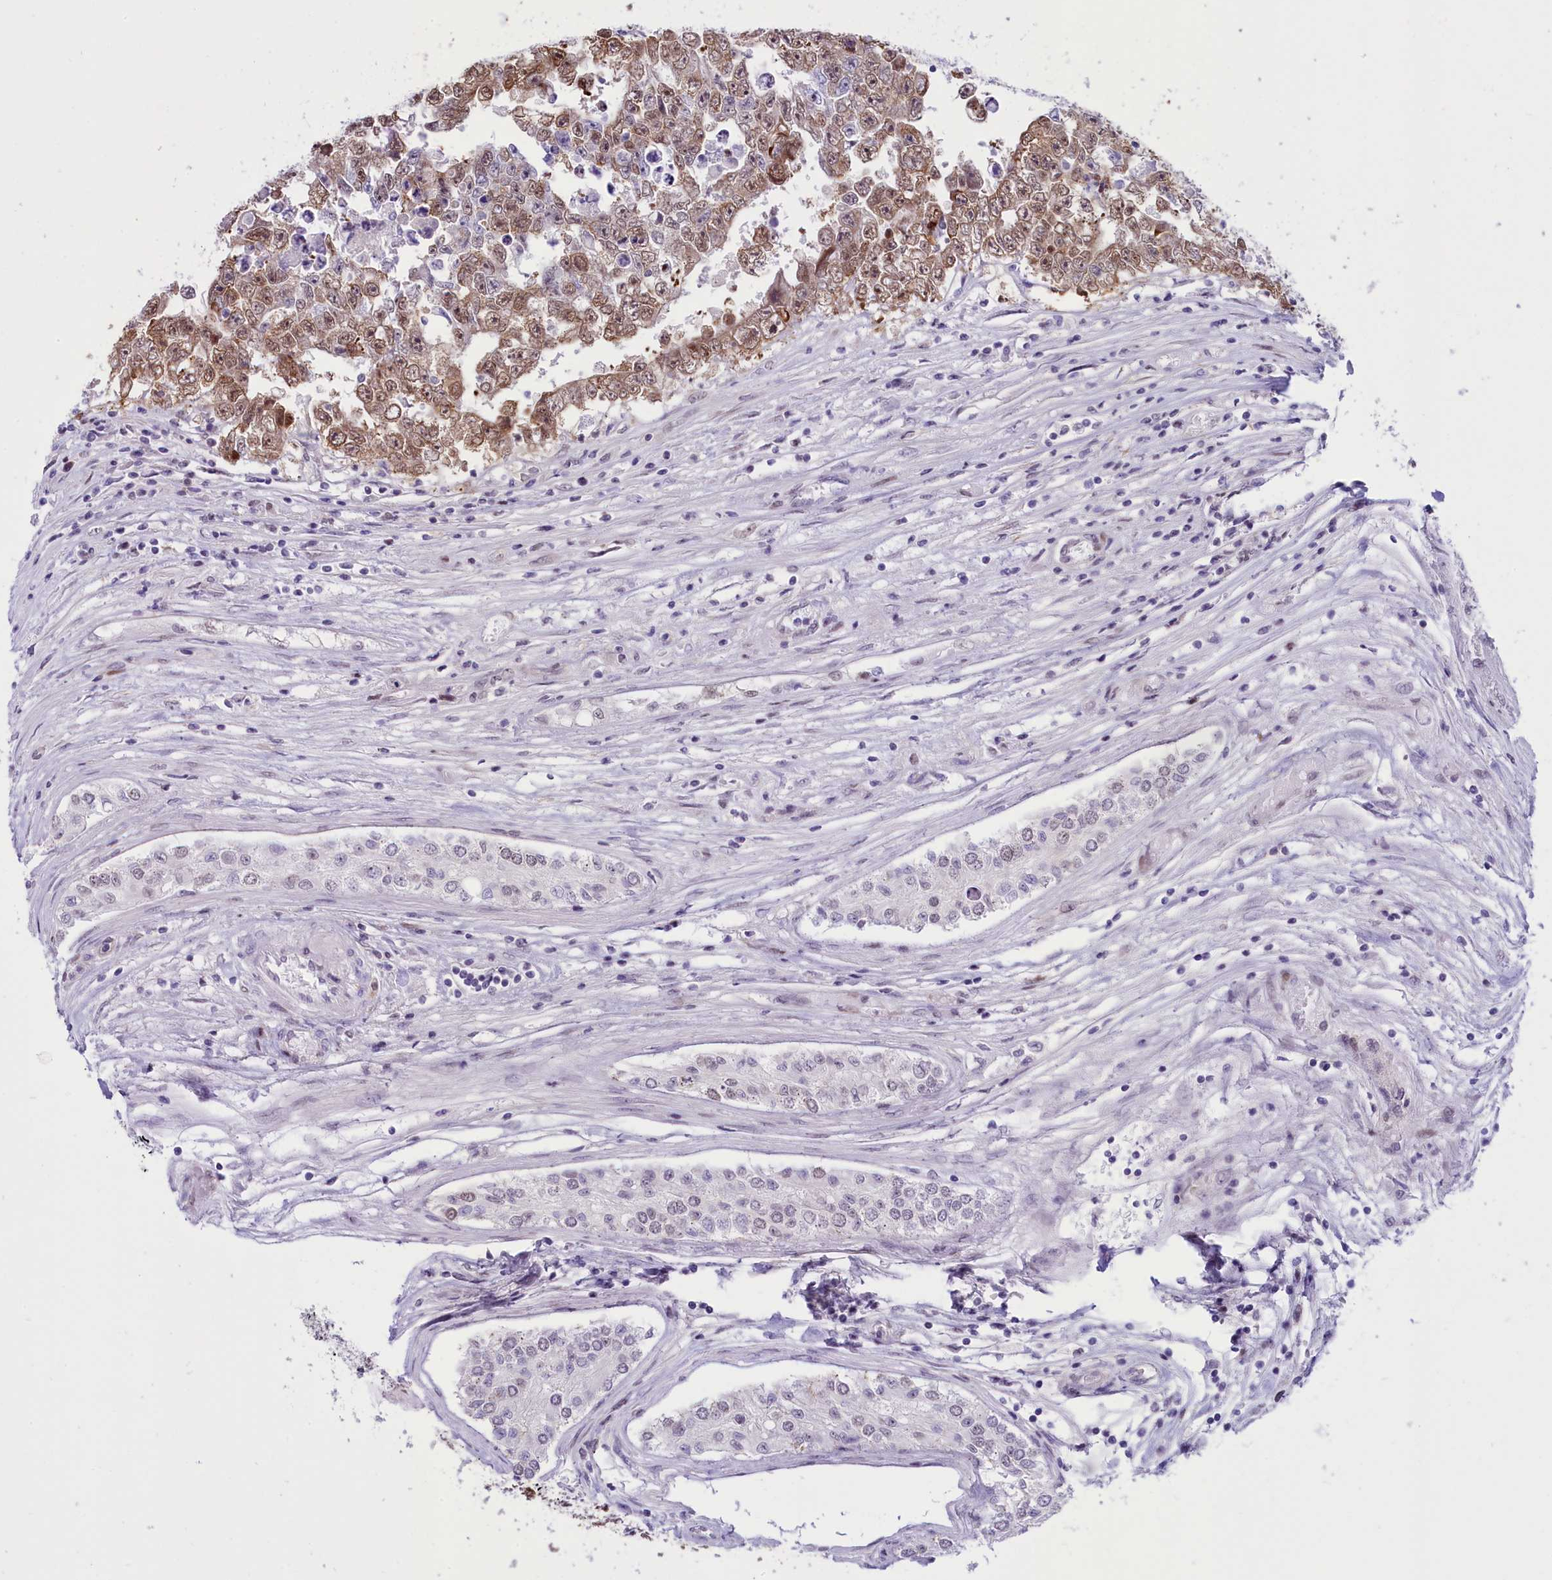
{"staining": {"intensity": "moderate", "quantity": ">75%", "location": "nuclear"}, "tissue": "testis cancer", "cell_type": "Tumor cells", "image_type": "cancer", "snomed": [{"axis": "morphology", "description": "Carcinoma, Embryonal, NOS"}, {"axis": "topography", "description": "Testis"}], "caption": "Immunohistochemistry histopathology image of testis embryonal carcinoma stained for a protein (brown), which shows medium levels of moderate nuclear positivity in approximately >75% of tumor cells.", "gene": "RPS6KB1", "patient": {"sex": "male", "age": 25}}